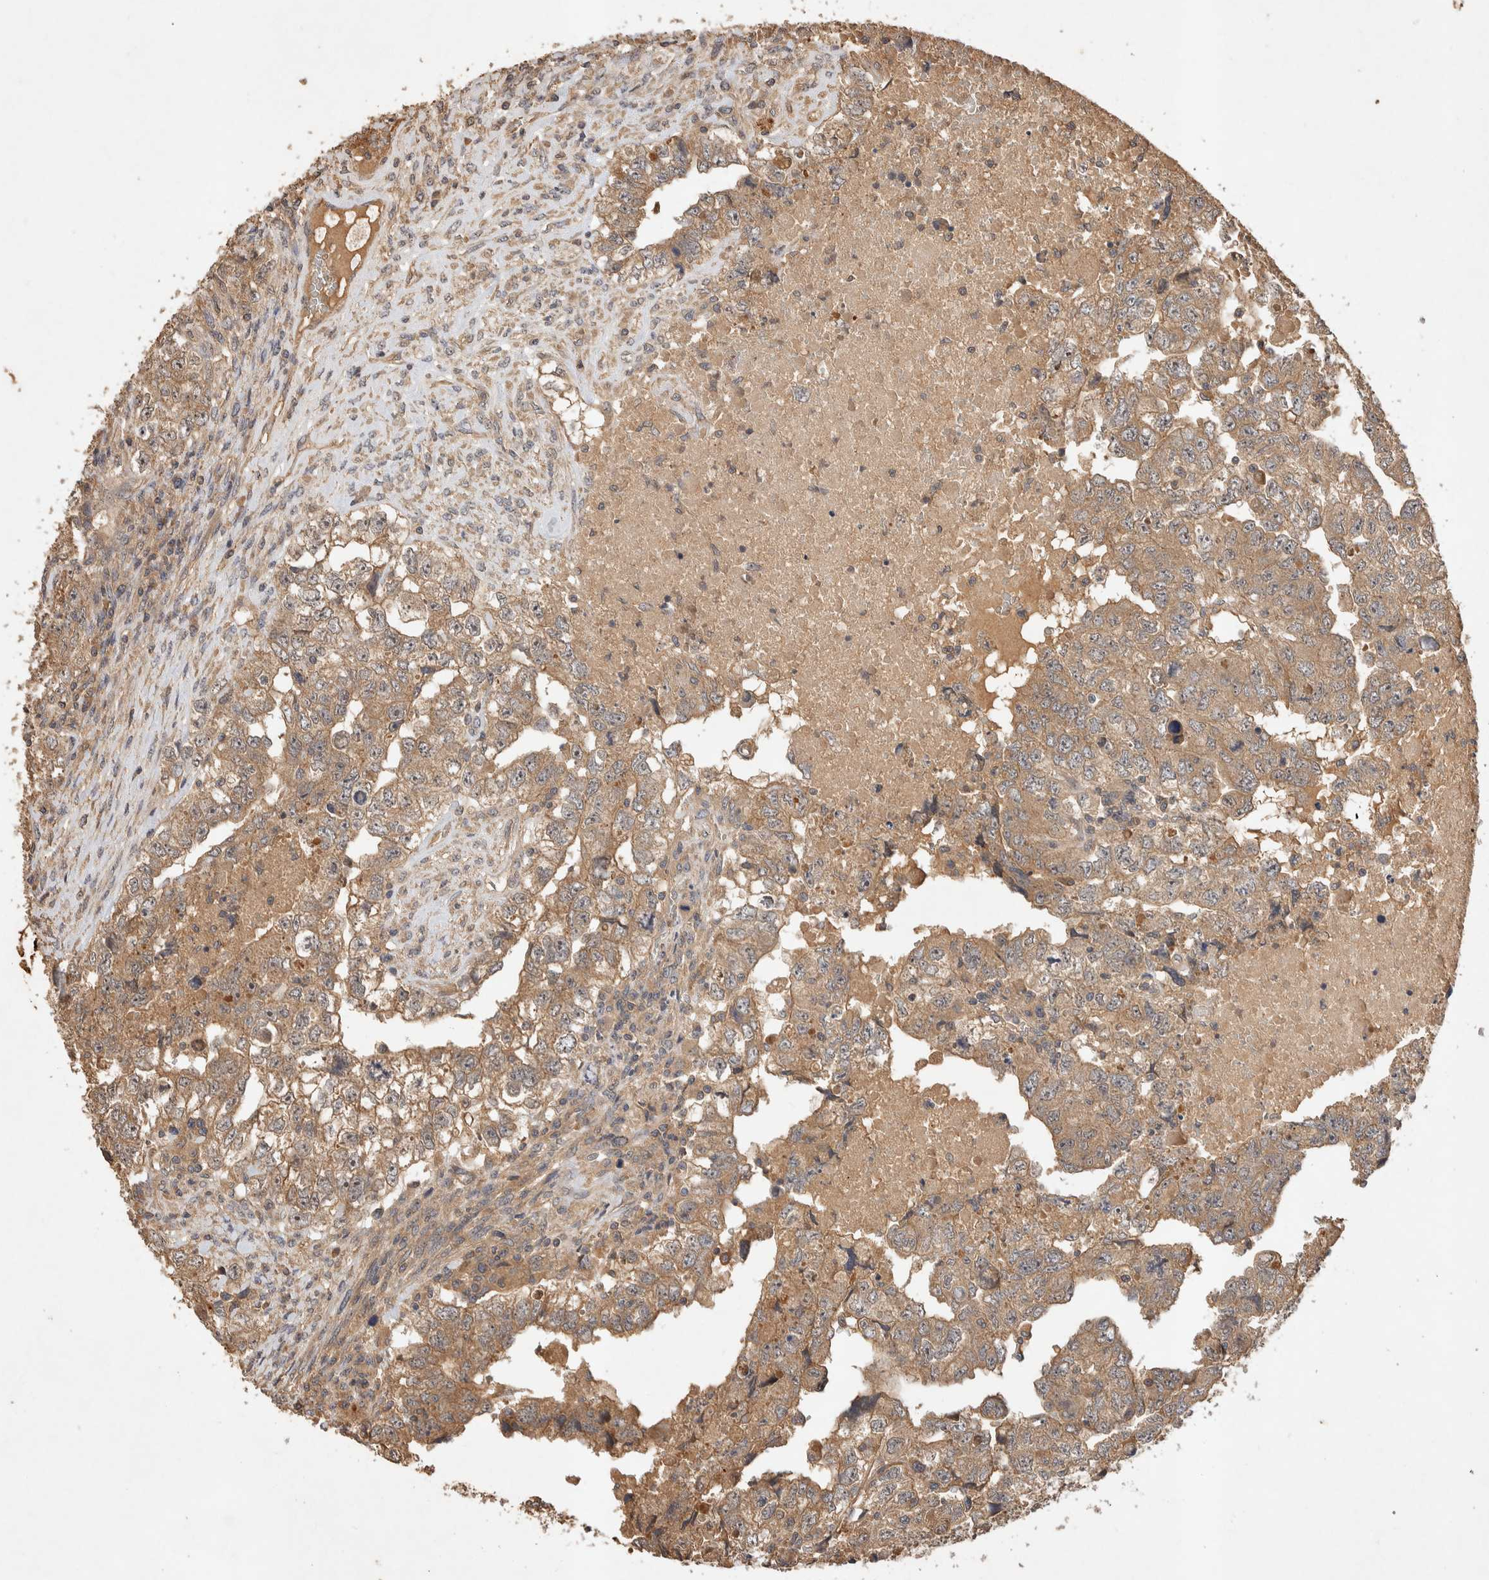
{"staining": {"intensity": "moderate", "quantity": ">75%", "location": "cytoplasmic/membranous"}, "tissue": "testis cancer", "cell_type": "Tumor cells", "image_type": "cancer", "snomed": [{"axis": "morphology", "description": "Carcinoma, Embryonal, NOS"}, {"axis": "topography", "description": "Testis"}], "caption": "Protein staining demonstrates moderate cytoplasmic/membranous staining in approximately >75% of tumor cells in testis cancer (embryonal carcinoma).", "gene": "NSMAF", "patient": {"sex": "male", "age": 36}}